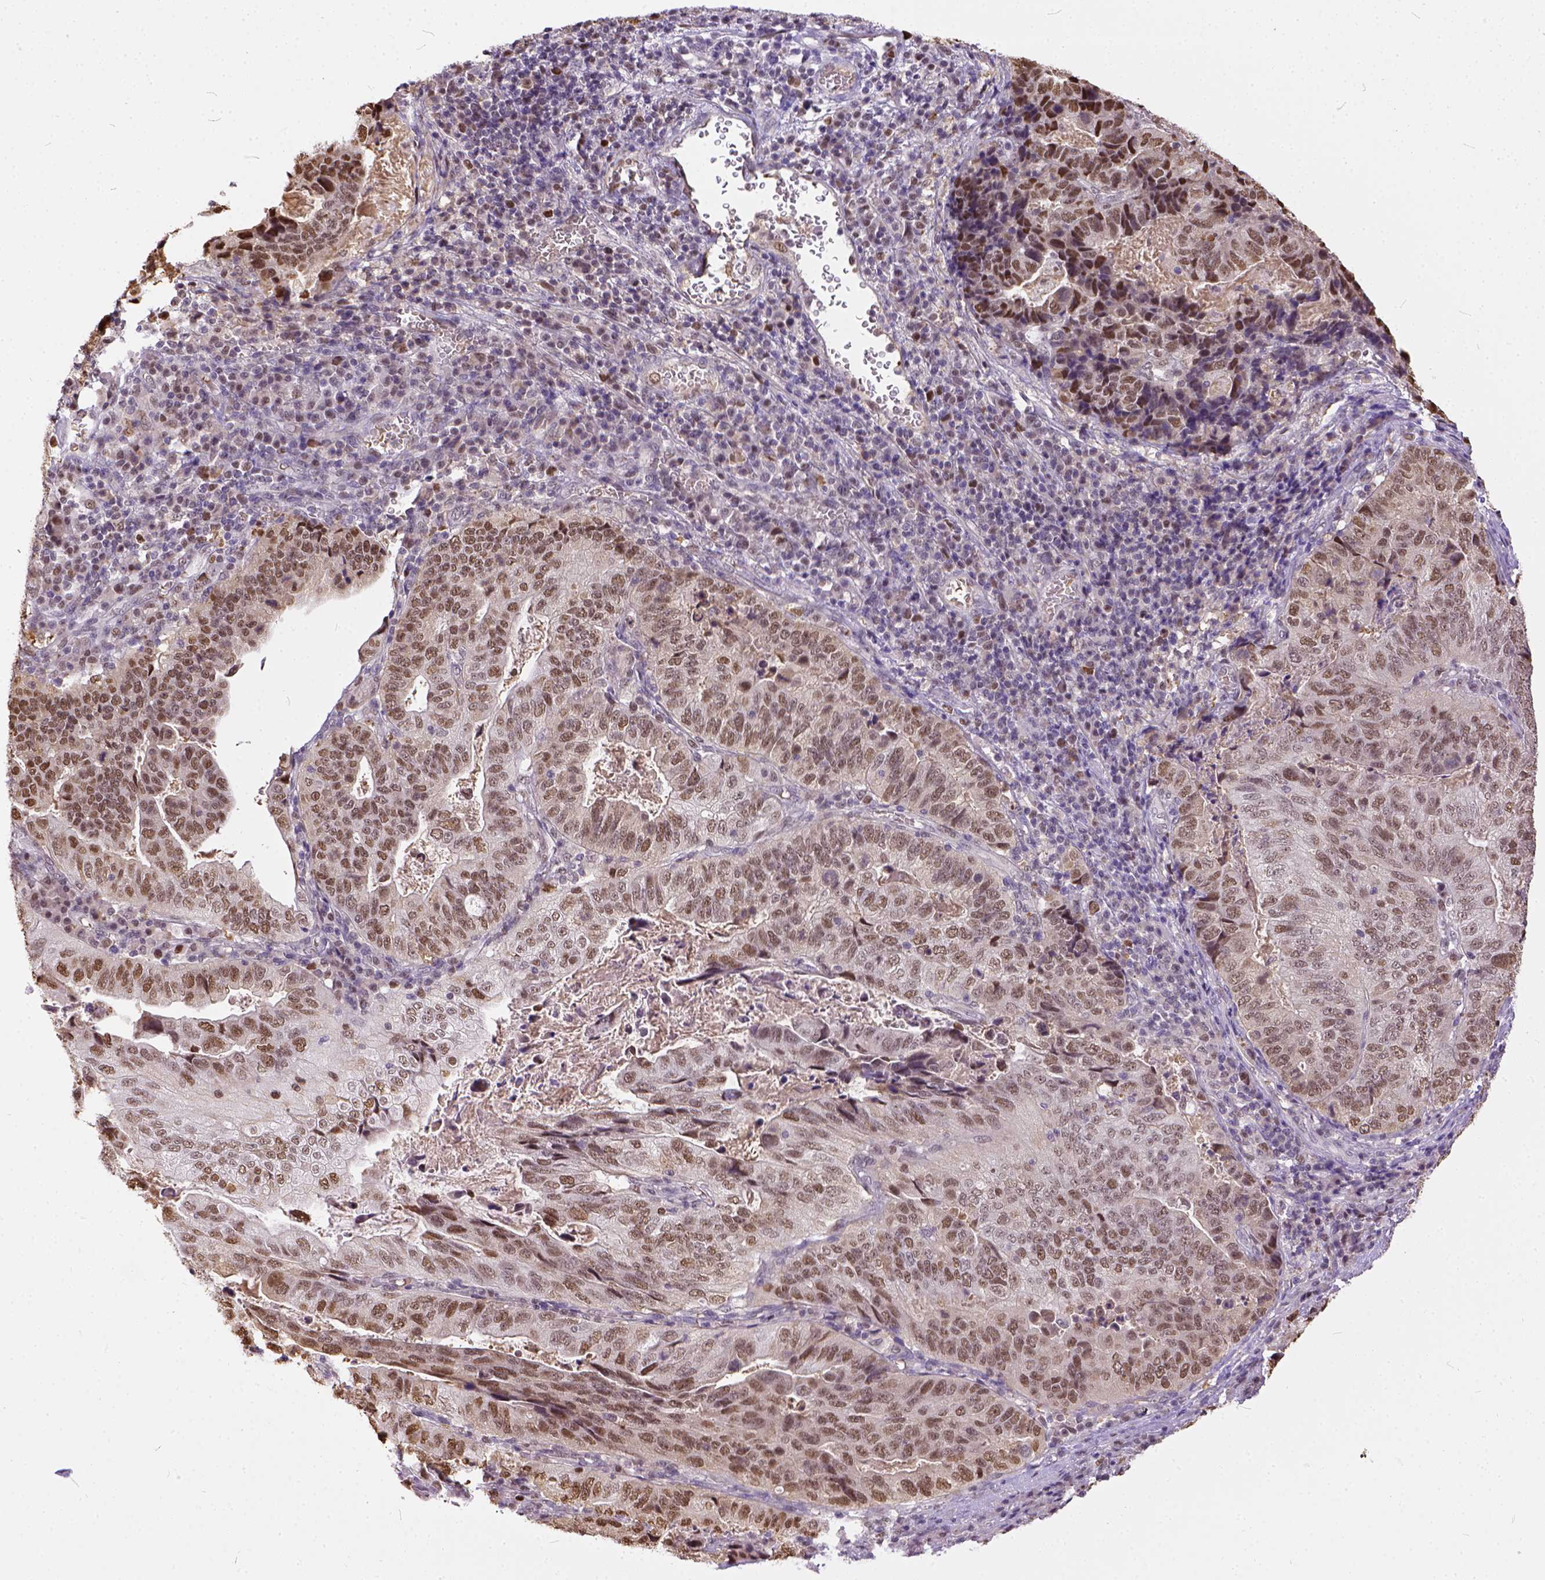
{"staining": {"intensity": "moderate", "quantity": ">75%", "location": "nuclear"}, "tissue": "stomach cancer", "cell_type": "Tumor cells", "image_type": "cancer", "snomed": [{"axis": "morphology", "description": "Adenocarcinoma, NOS"}, {"axis": "topography", "description": "Stomach, upper"}], "caption": "Immunohistochemistry (IHC) micrograph of neoplastic tissue: adenocarcinoma (stomach) stained using IHC shows medium levels of moderate protein expression localized specifically in the nuclear of tumor cells, appearing as a nuclear brown color.", "gene": "ERCC1", "patient": {"sex": "female", "age": 67}}